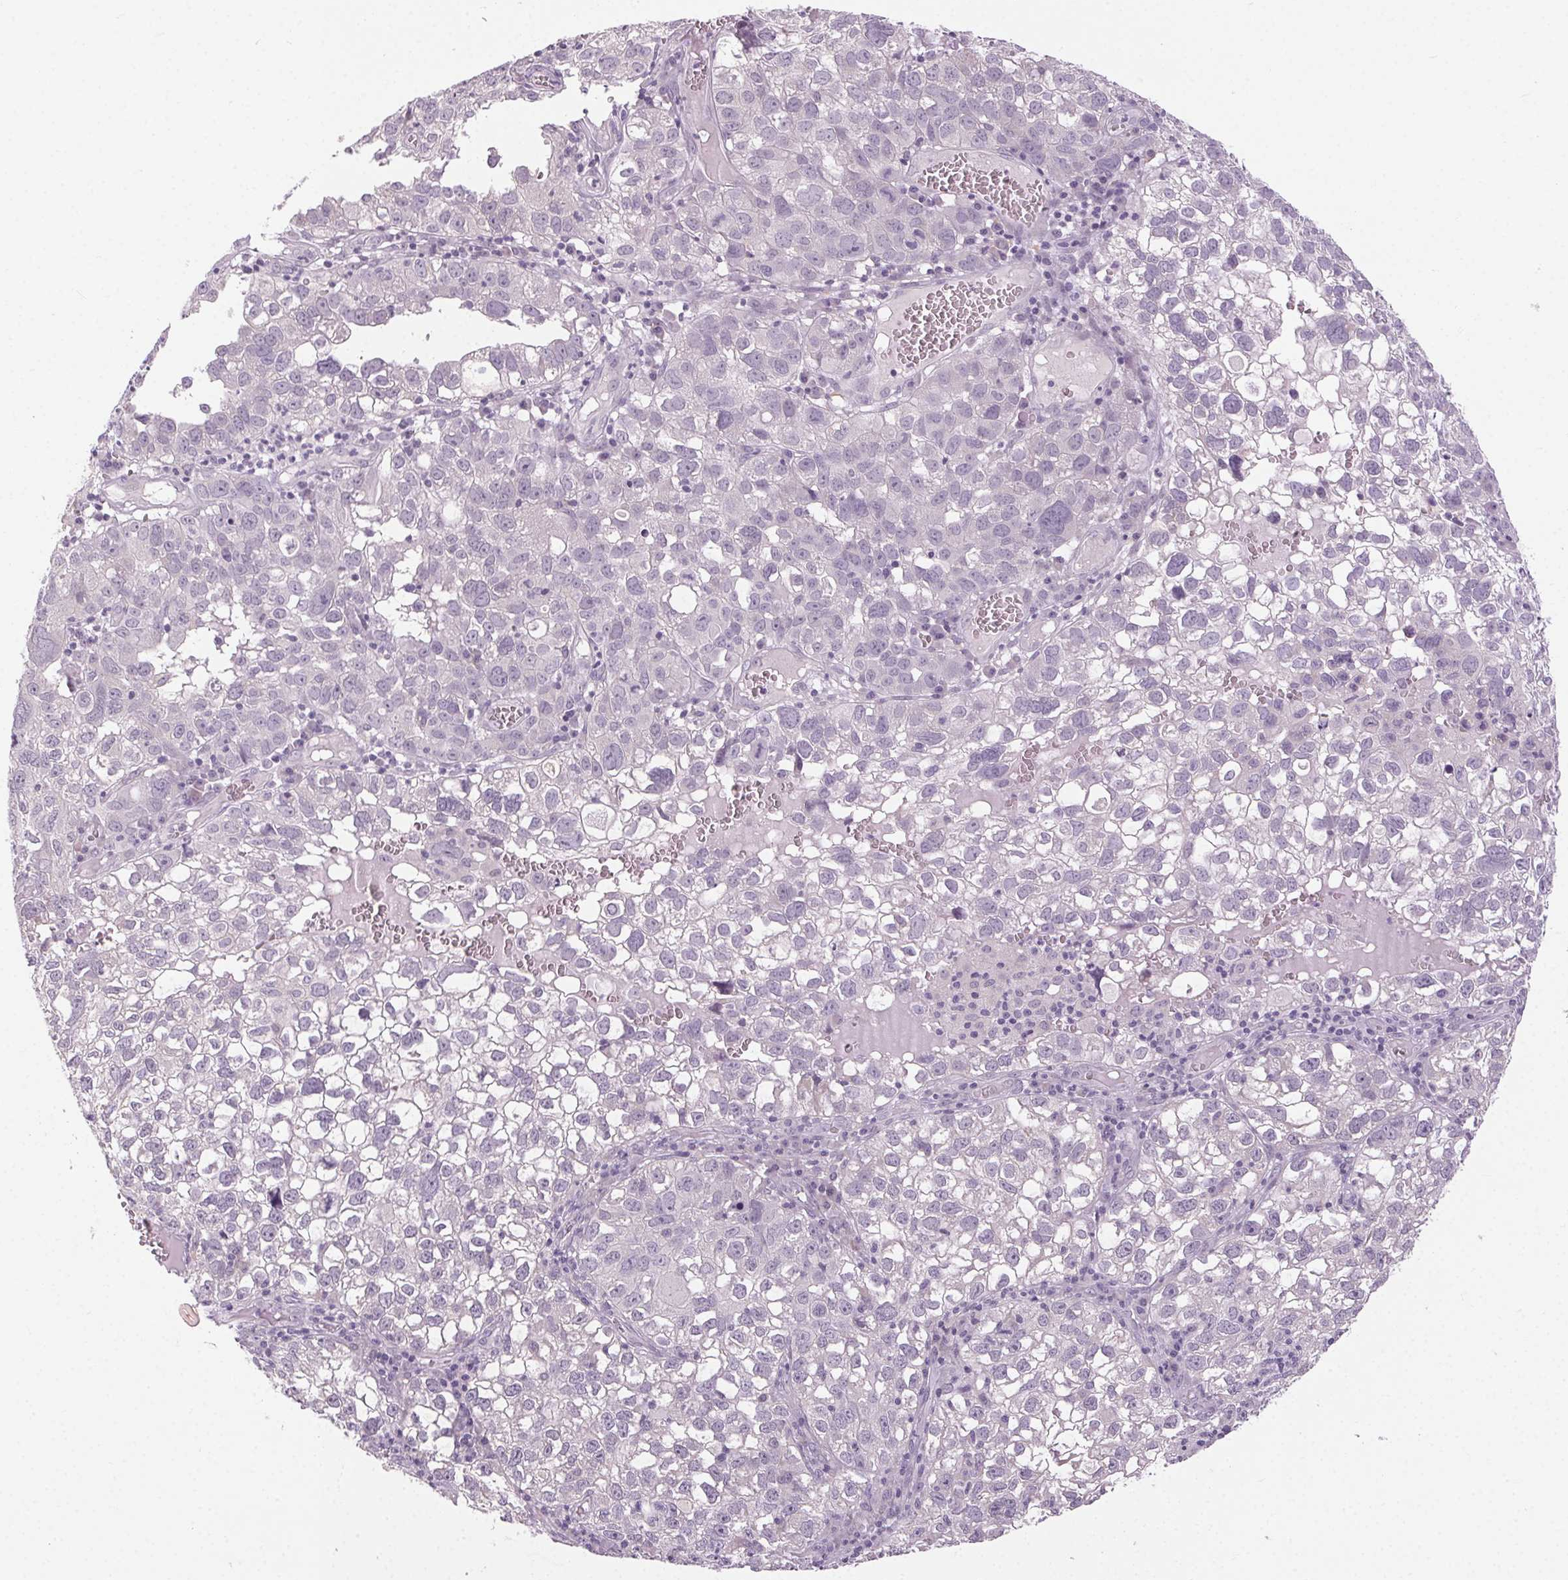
{"staining": {"intensity": "negative", "quantity": "none", "location": "none"}, "tissue": "cervical cancer", "cell_type": "Tumor cells", "image_type": "cancer", "snomed": [{"axis": "morphology", "description": "Squamous cell carcinoma, NOS"}, {"axis": "topography", "description": "Cervix"}], "caption": "An IHC micrograph of squamous cell carcinoma (cervical) is shown. There is no staining in tumor cells of squamous cell carcinoma (cervical).", "gene": "FAM168A", "patient": {"sex": "female", "age": 55}}